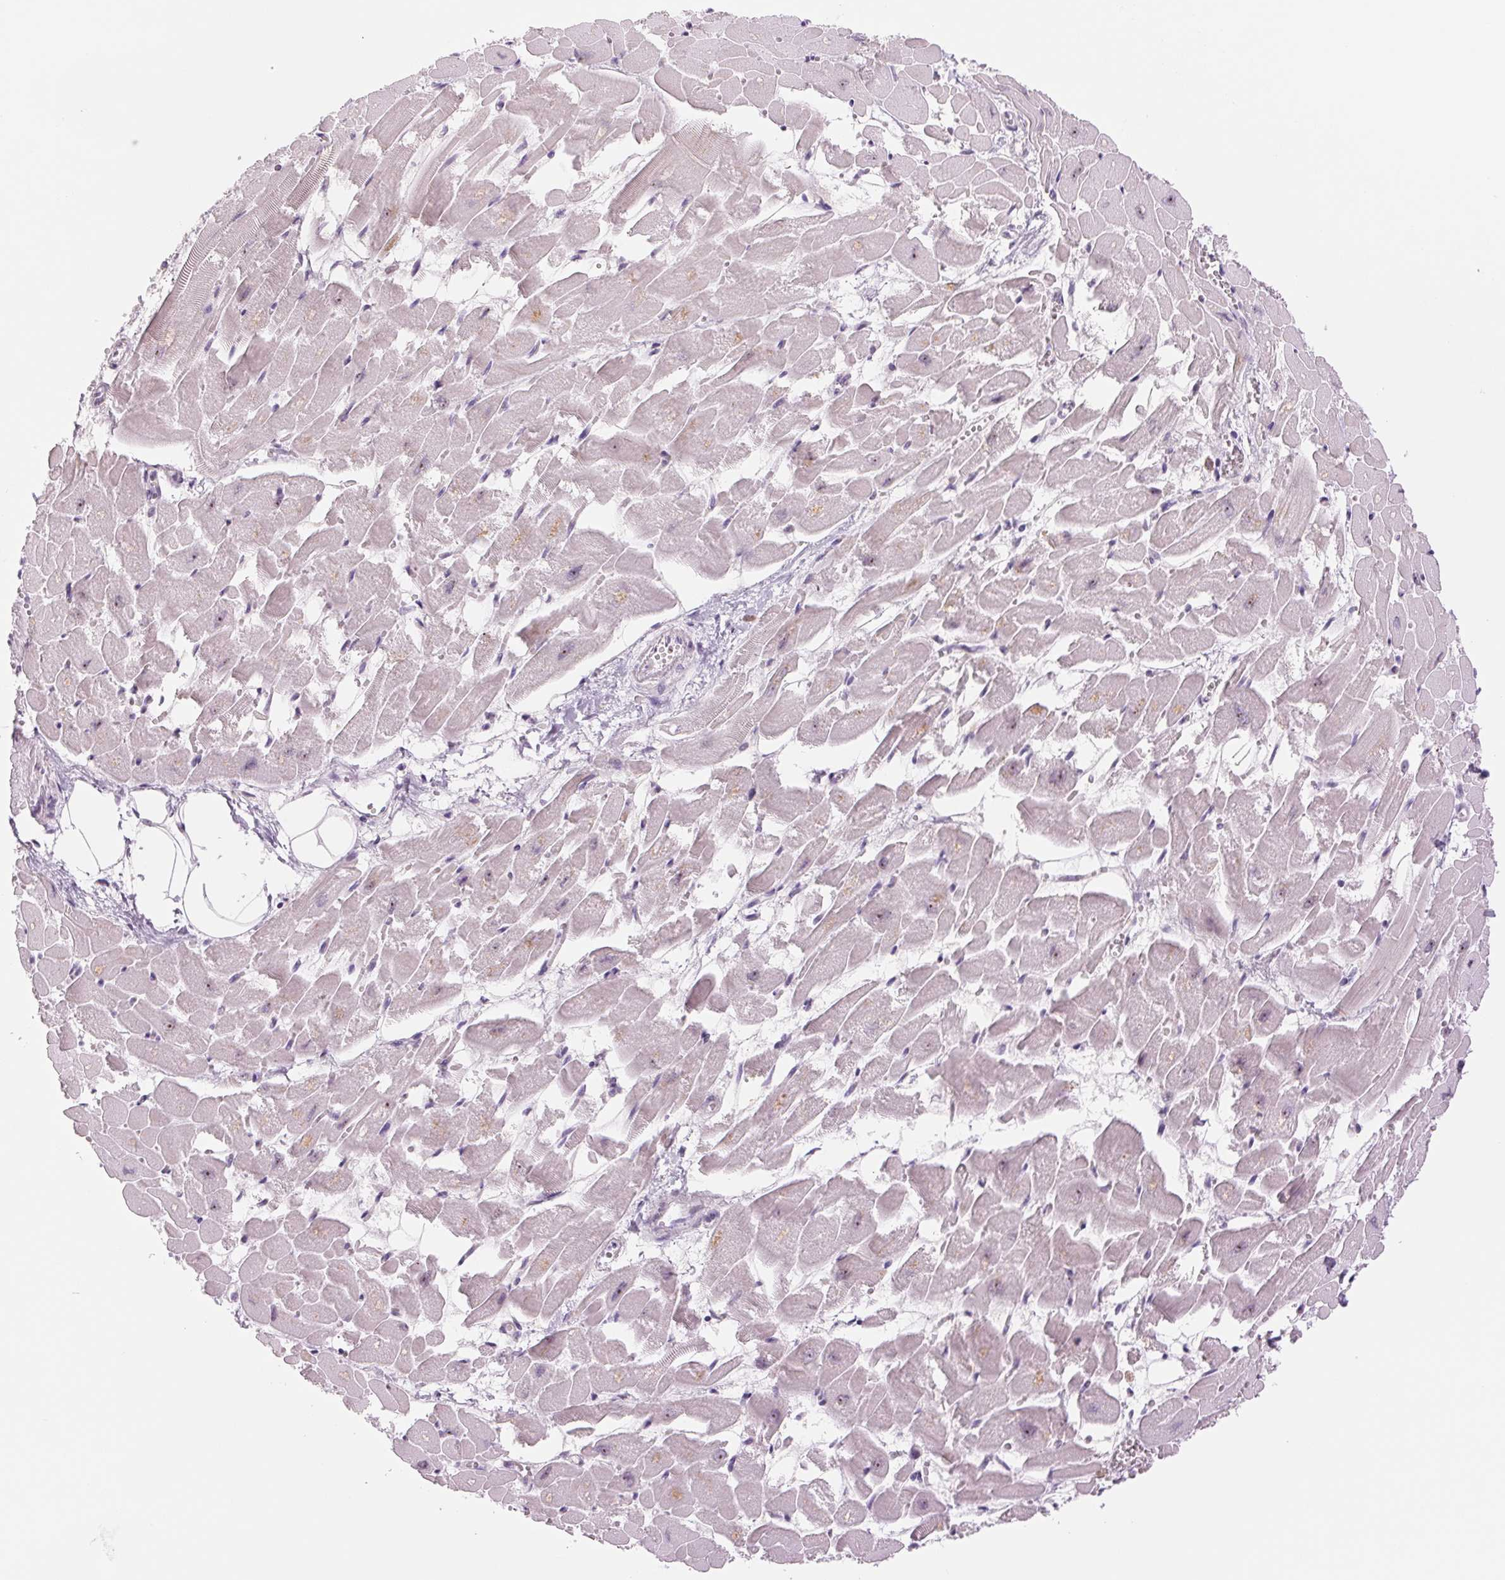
{"staining": {"intensity": "weak", "quantity": "<25%", "location": "cytoplasmic/membranous"}, "tissue": "heart muscle", "cell_type": "Cardiomyocytes", "image_type": "normal", "snomed": [{"axis": "morphology", "description": "Normal tissue, NOS"}, {"axis": "topography", "description": "Heart"}], "caption": "The micrograph demonstrates no significant staining in cardiomyocytes of heart muscle. (DAB (3,3'-diaminobenzidine) immunohistochemistry (IHC), high magnification).", "gene": "ZC3H14", "patient": {"sex": "female", "age": 52}}